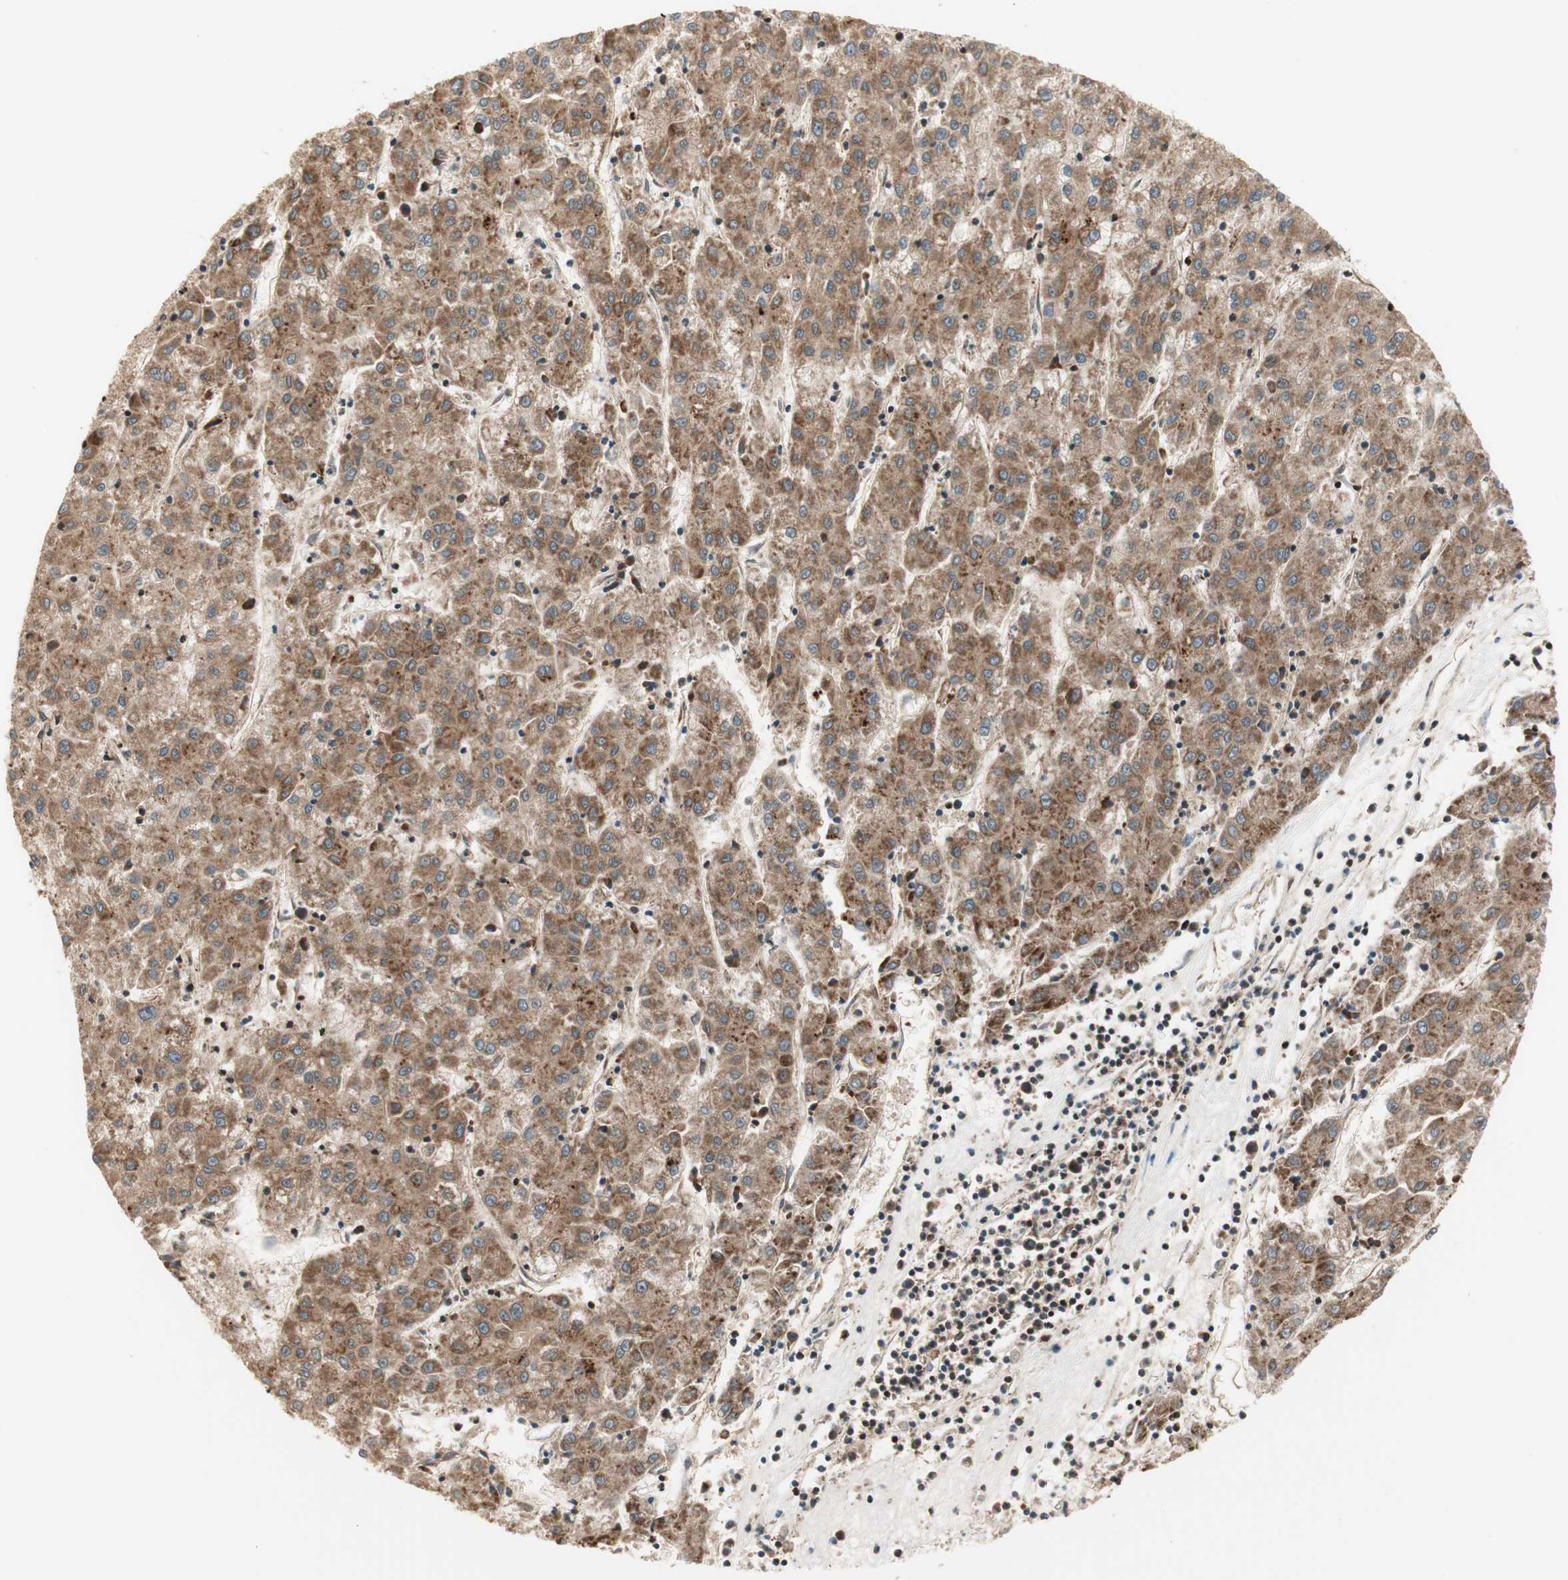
{"staining": {"intensity": "moderate", "quantity": ">75%", "location": "cytoplasmic/membranous"}, "tissue": "liver cancer", "cell_type": "Tumor cells", "image_type": "cancer", "snomed": [{"axis": "morphology", "description": "Carcinoma, Hepatocellular, NOS"}, {"axis": "topography", "description": "Liver"}], "caption": "Immunohistochemical staining of liver cancer shows medium levels of moderate cytoplasmic/membranous expression in approximately >75% of tumor cells. Using DAB (3,3'-diaminobenzidine) (brown) and hematoxylin (blue) stains, captured at high magnification using brightfield microscopy.", "gene": "CTTNBP2NL", "patient": {"sex": "male", "age": 72}}